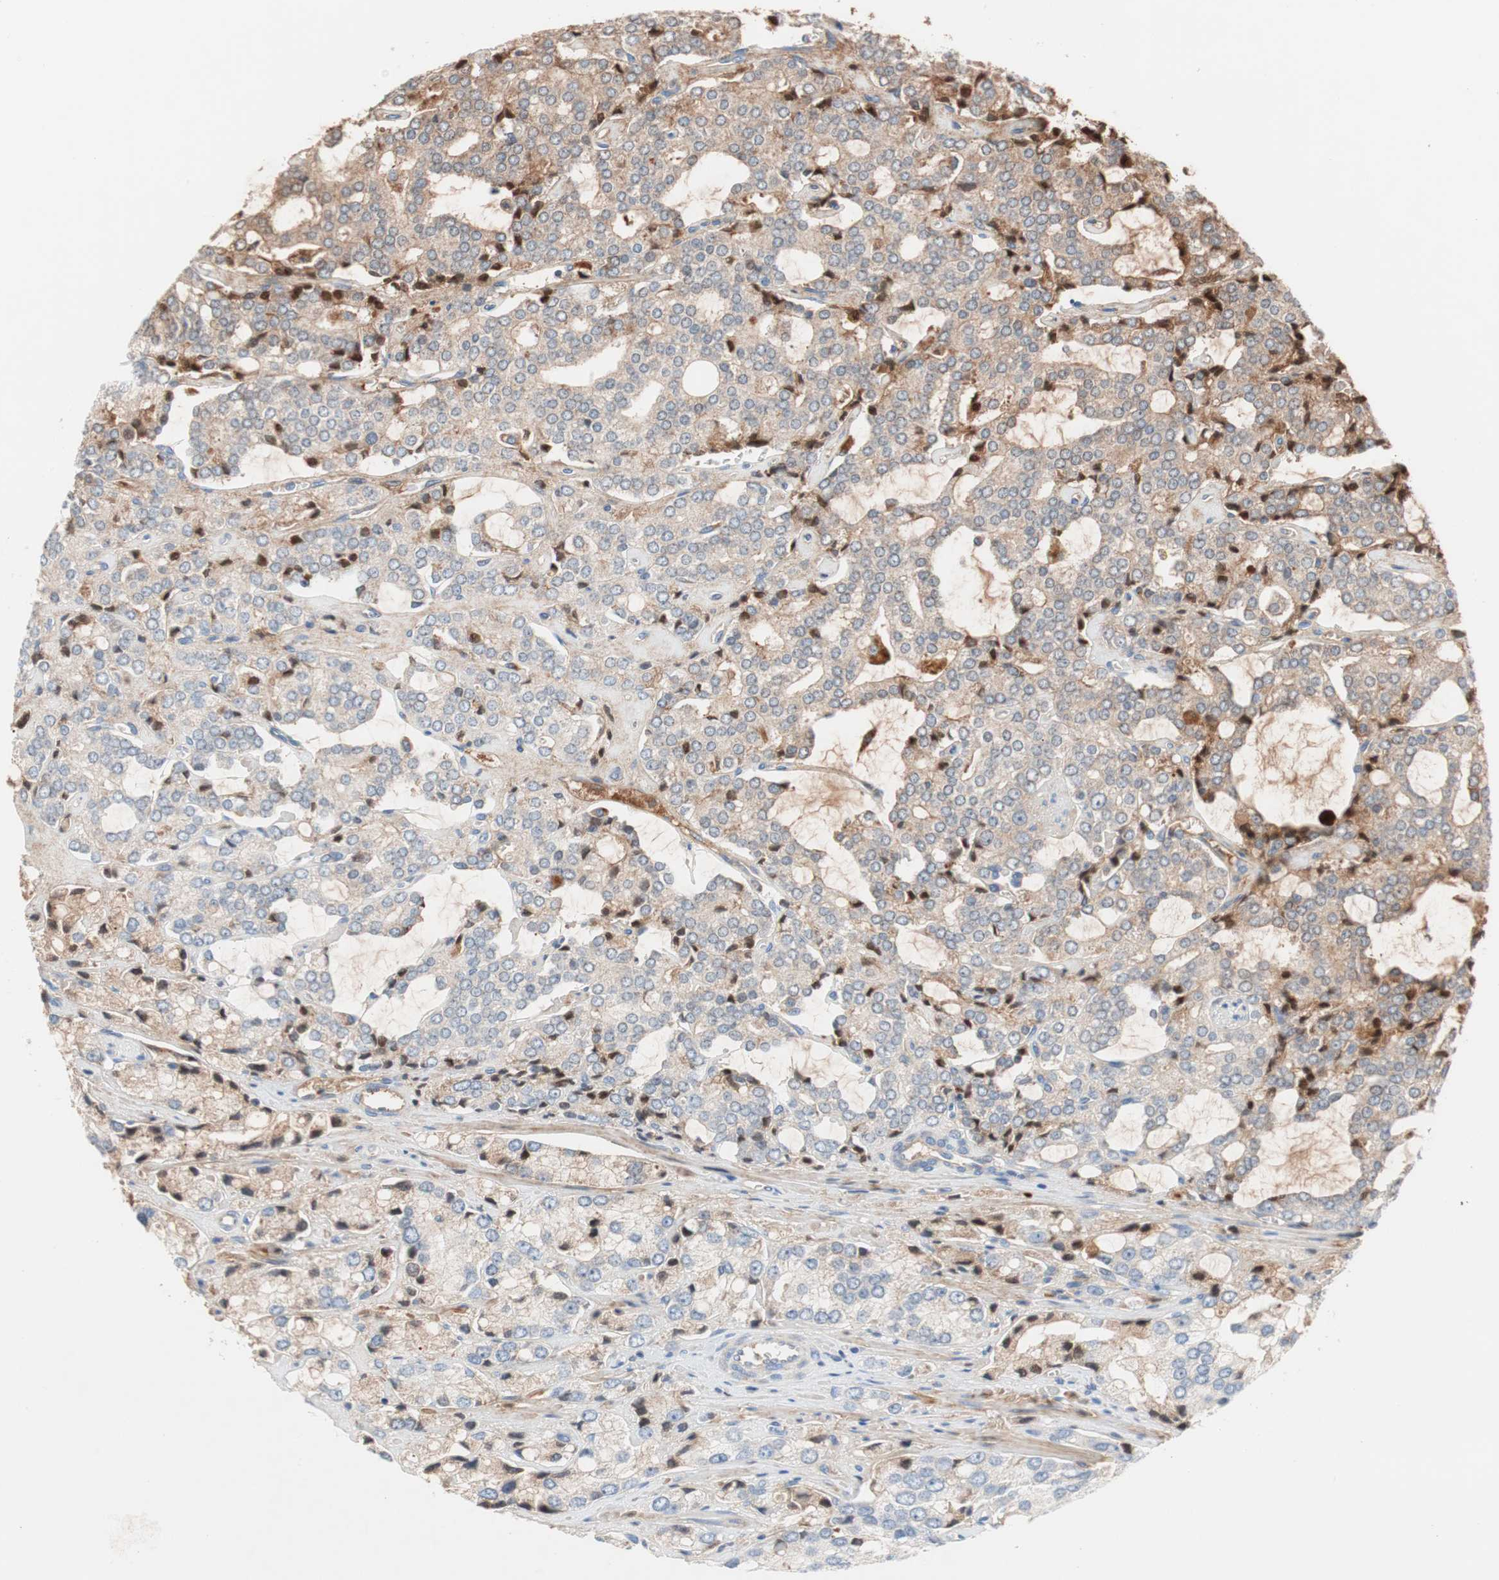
{"staining": {"intensity": "strong", "quantity": ">75%", "location": "cytoplasmic/membranous"}, "tissue": "prostate cancer", "cell_type": "Tumor cells", "image_type": "cancer", "snomed": [{"axis": "morphology", "description": "Adenocarcinoma, High grade"}, {"axis": "topography", "description": "Prostate"}], "caption": "Immunohistochemistry image of human prostate high-grade adenocarcinoma stained for a protein (brown), which demonstrates high levels of strong cytoplasmic/membranous staining in about >75% of tumor cells.", "gene": "RBP4", "patient": {"sex": "male", "age": 67}}